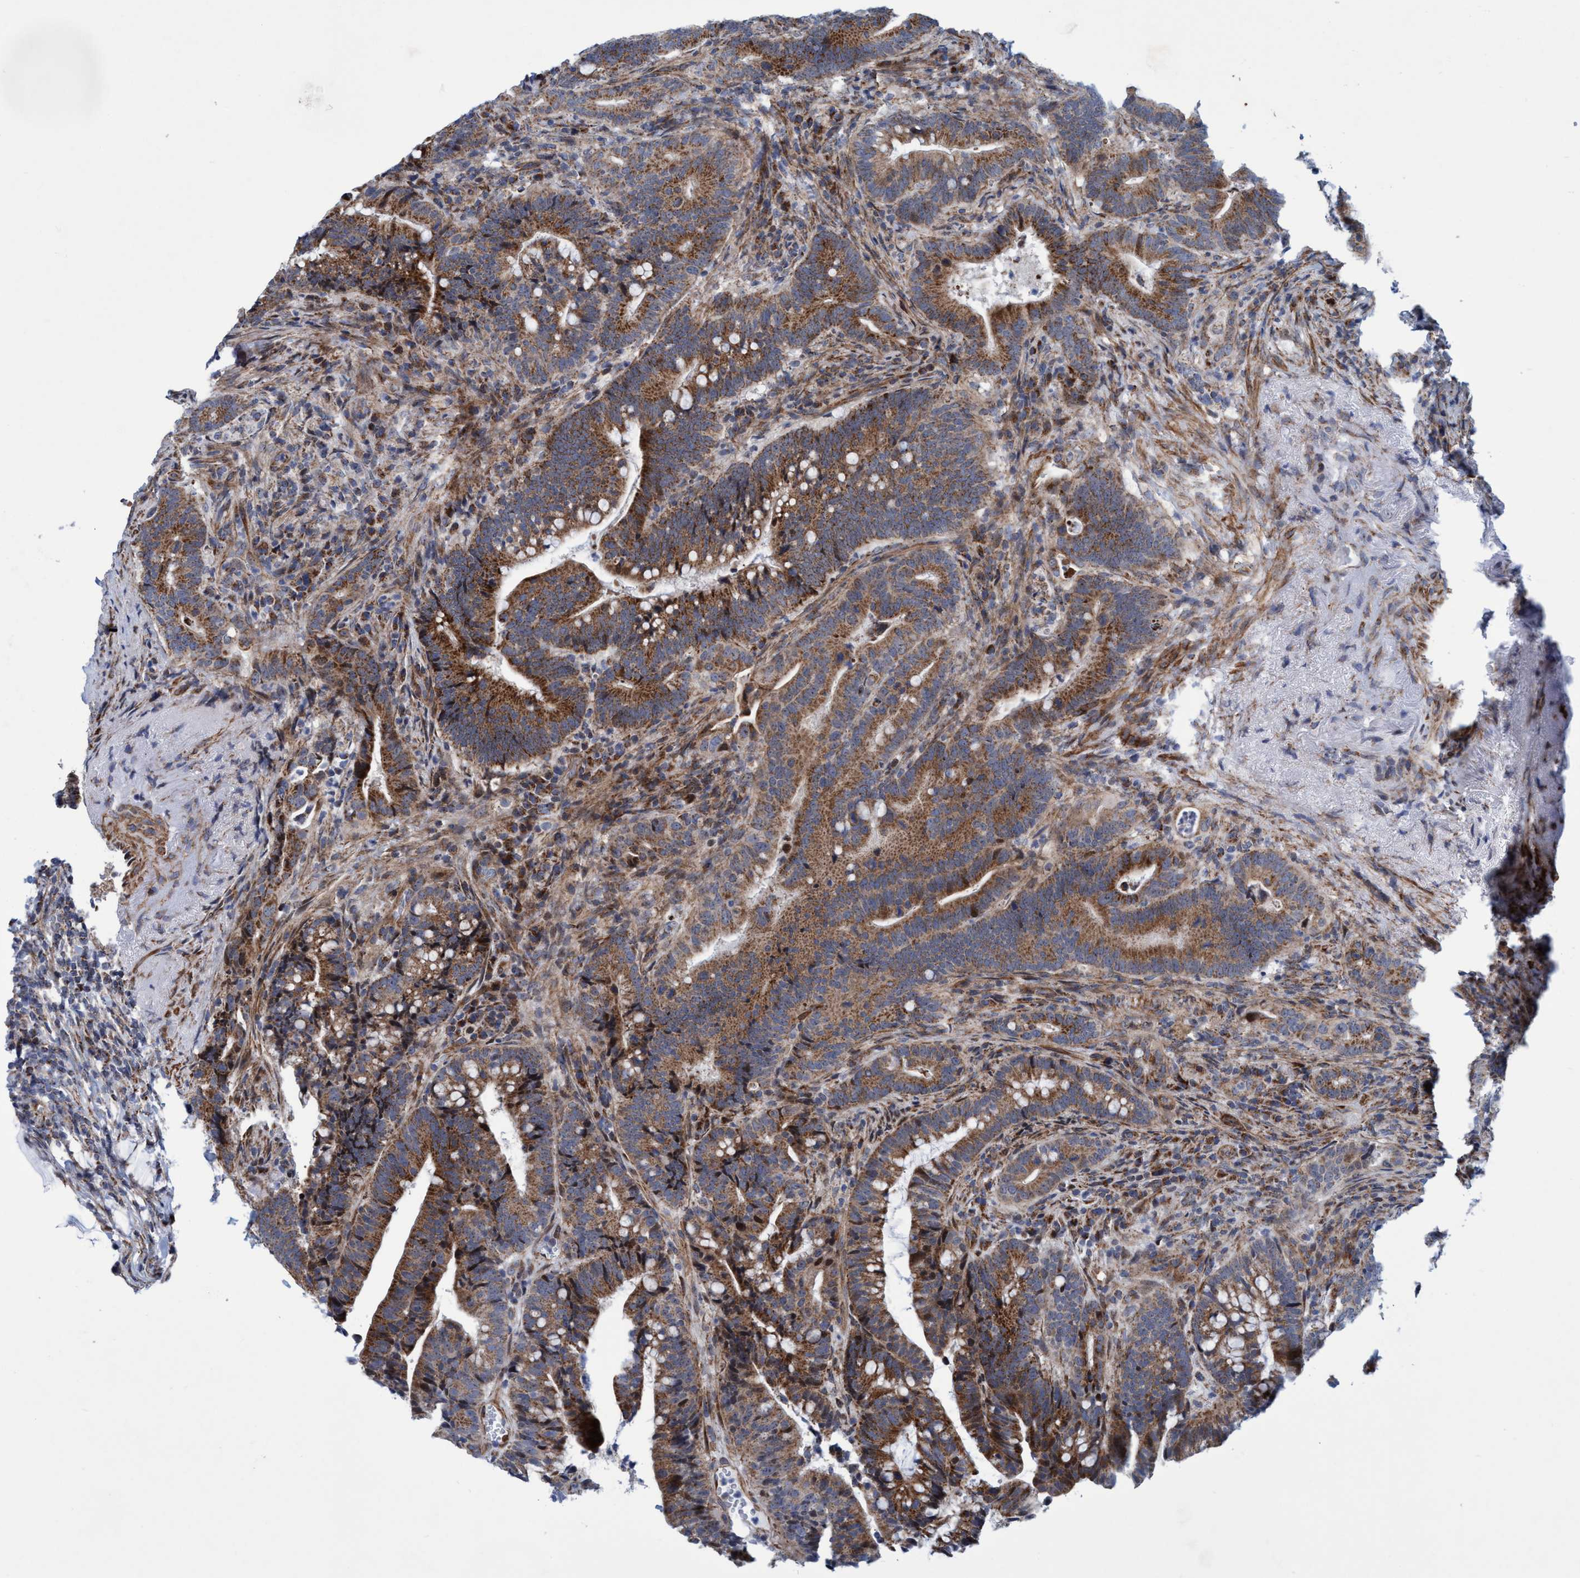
{"staining": {"intensity": "moderate", "quantity": ">75%", "location": "cytoplasmic/membranous"}, "tissue": "colorectal cancer", "cell_type": "Tumor cells", "image_type": "cancer", "snomed": [{"axis": "morphology", "description": "Adenocarcinoma, NOS"}, {"axis": "topography", "description": "Colon"}], "caption": "There is medium levels of moderate cytoplasmic/membranous expression in tumor cells of colorectal adenocarcinoma, as demonstrated by immunohistochemical staining (brown color).", "gene": "POLR1F", "patient": {"sex": "female", "age": 66}}